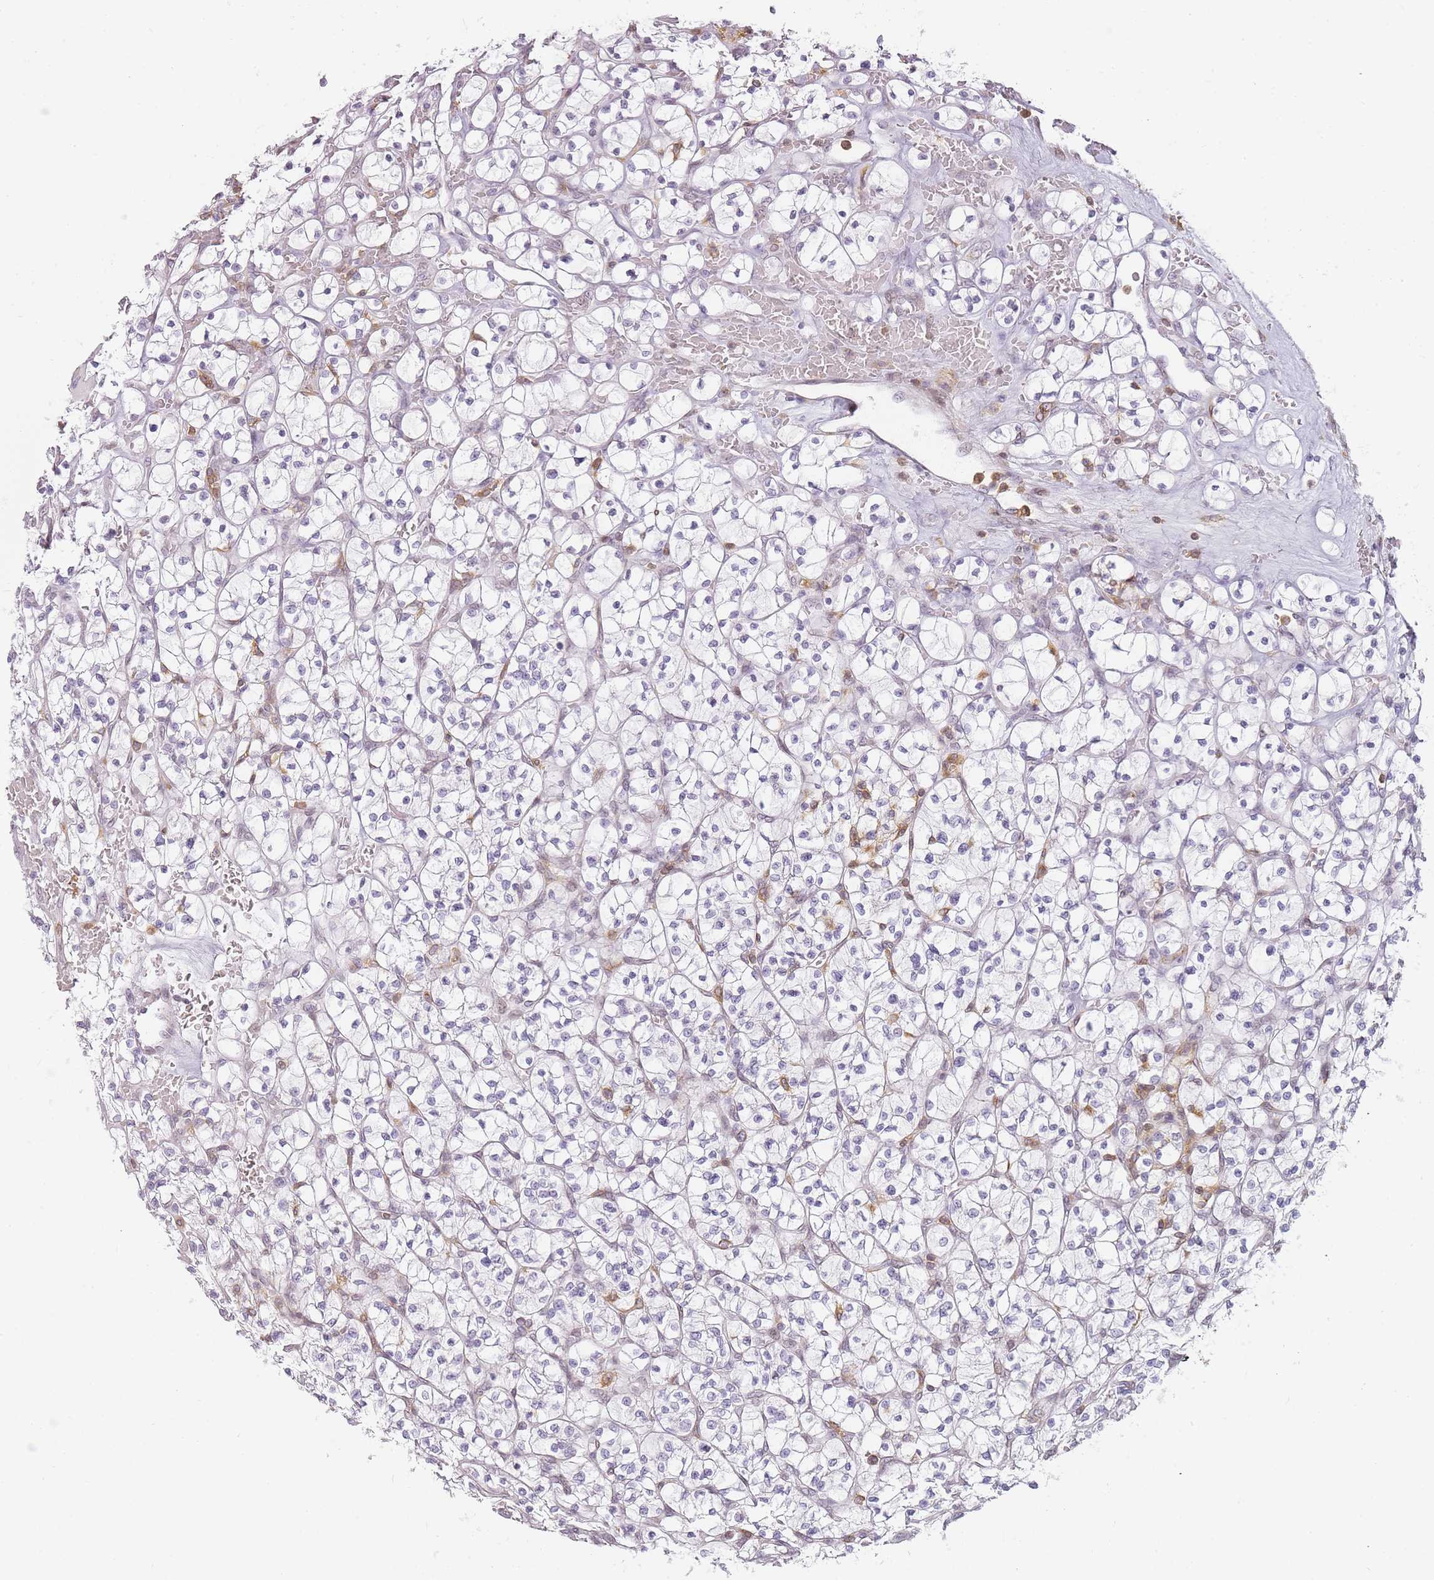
{"staining": {"intensity": "negative", "quantity": "none", "location": "none"}, "tissue": "renal cancer", "cell_type": "Tumor cells", "image_type": "cancer", "snomed": [{"axis": "morphology", "description": "Adenocarcinoma, NOS"}, {"axis": "topography", "description": "Kidney"}], "caption": "There is no significant expression in tumor cells of renal cancer. (Brightfield microscopy of DAB immunohistochemistry (IHC) at high magnification).", "gene": "JAKMIP1", "patient": {"sex": "female", "age": 64}}